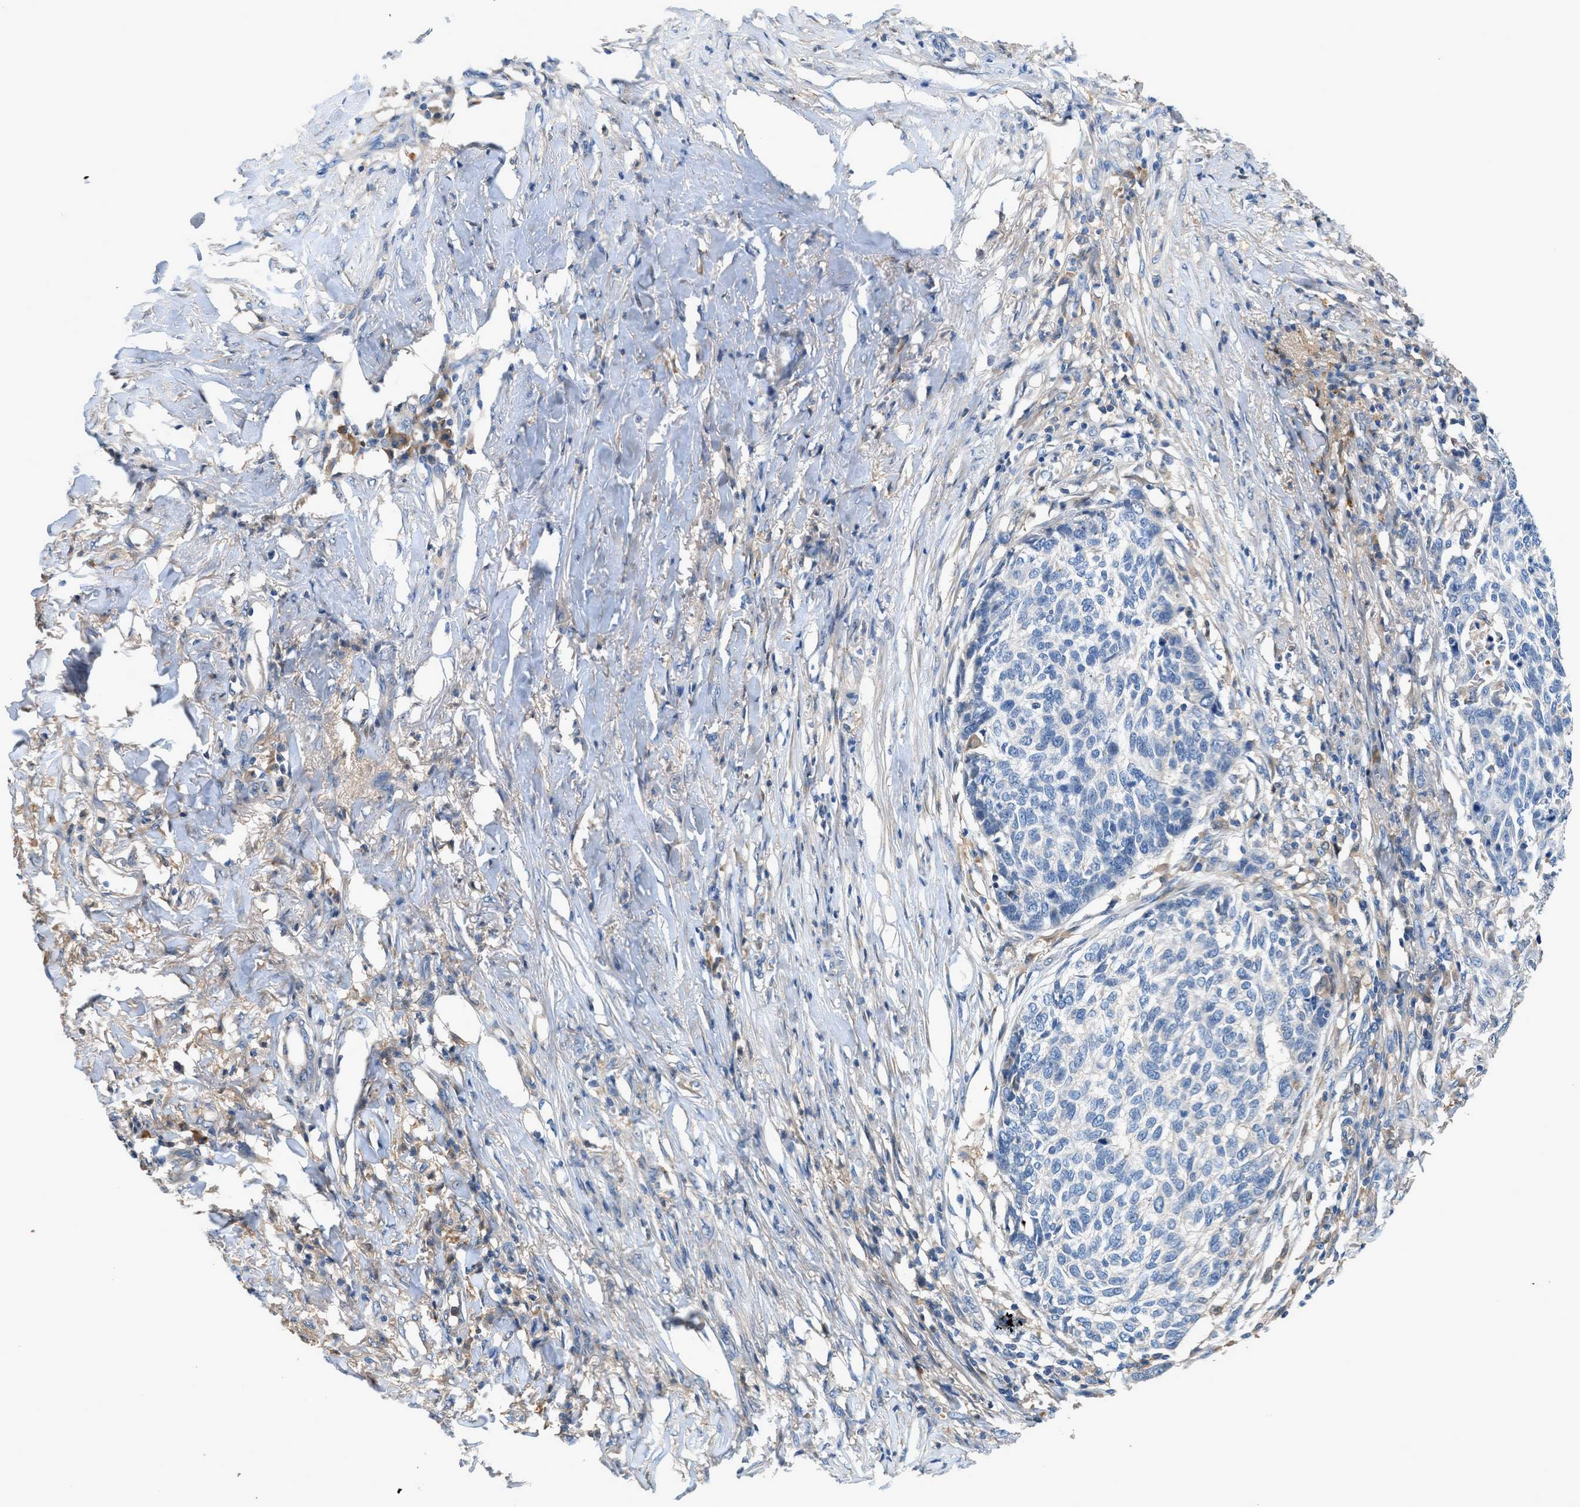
{"staining": {"intensity": "negative", "quantity": "none", "location": "none"}, "tissue": "skin cancer", "cell_type": "Tumor cells", "image_type": "cancer", "snomed": [{"axis": "morphology", "description": "Basal cell carcinoma"}, {"axis": "topography", "description": "Skin"}], "caption": "Protein analysis of skin basal cell carcinoma reveals no significant staining in tumor cells.", "gene": "RWDD2B", "patient": {"sex": "male", "age": 85}}